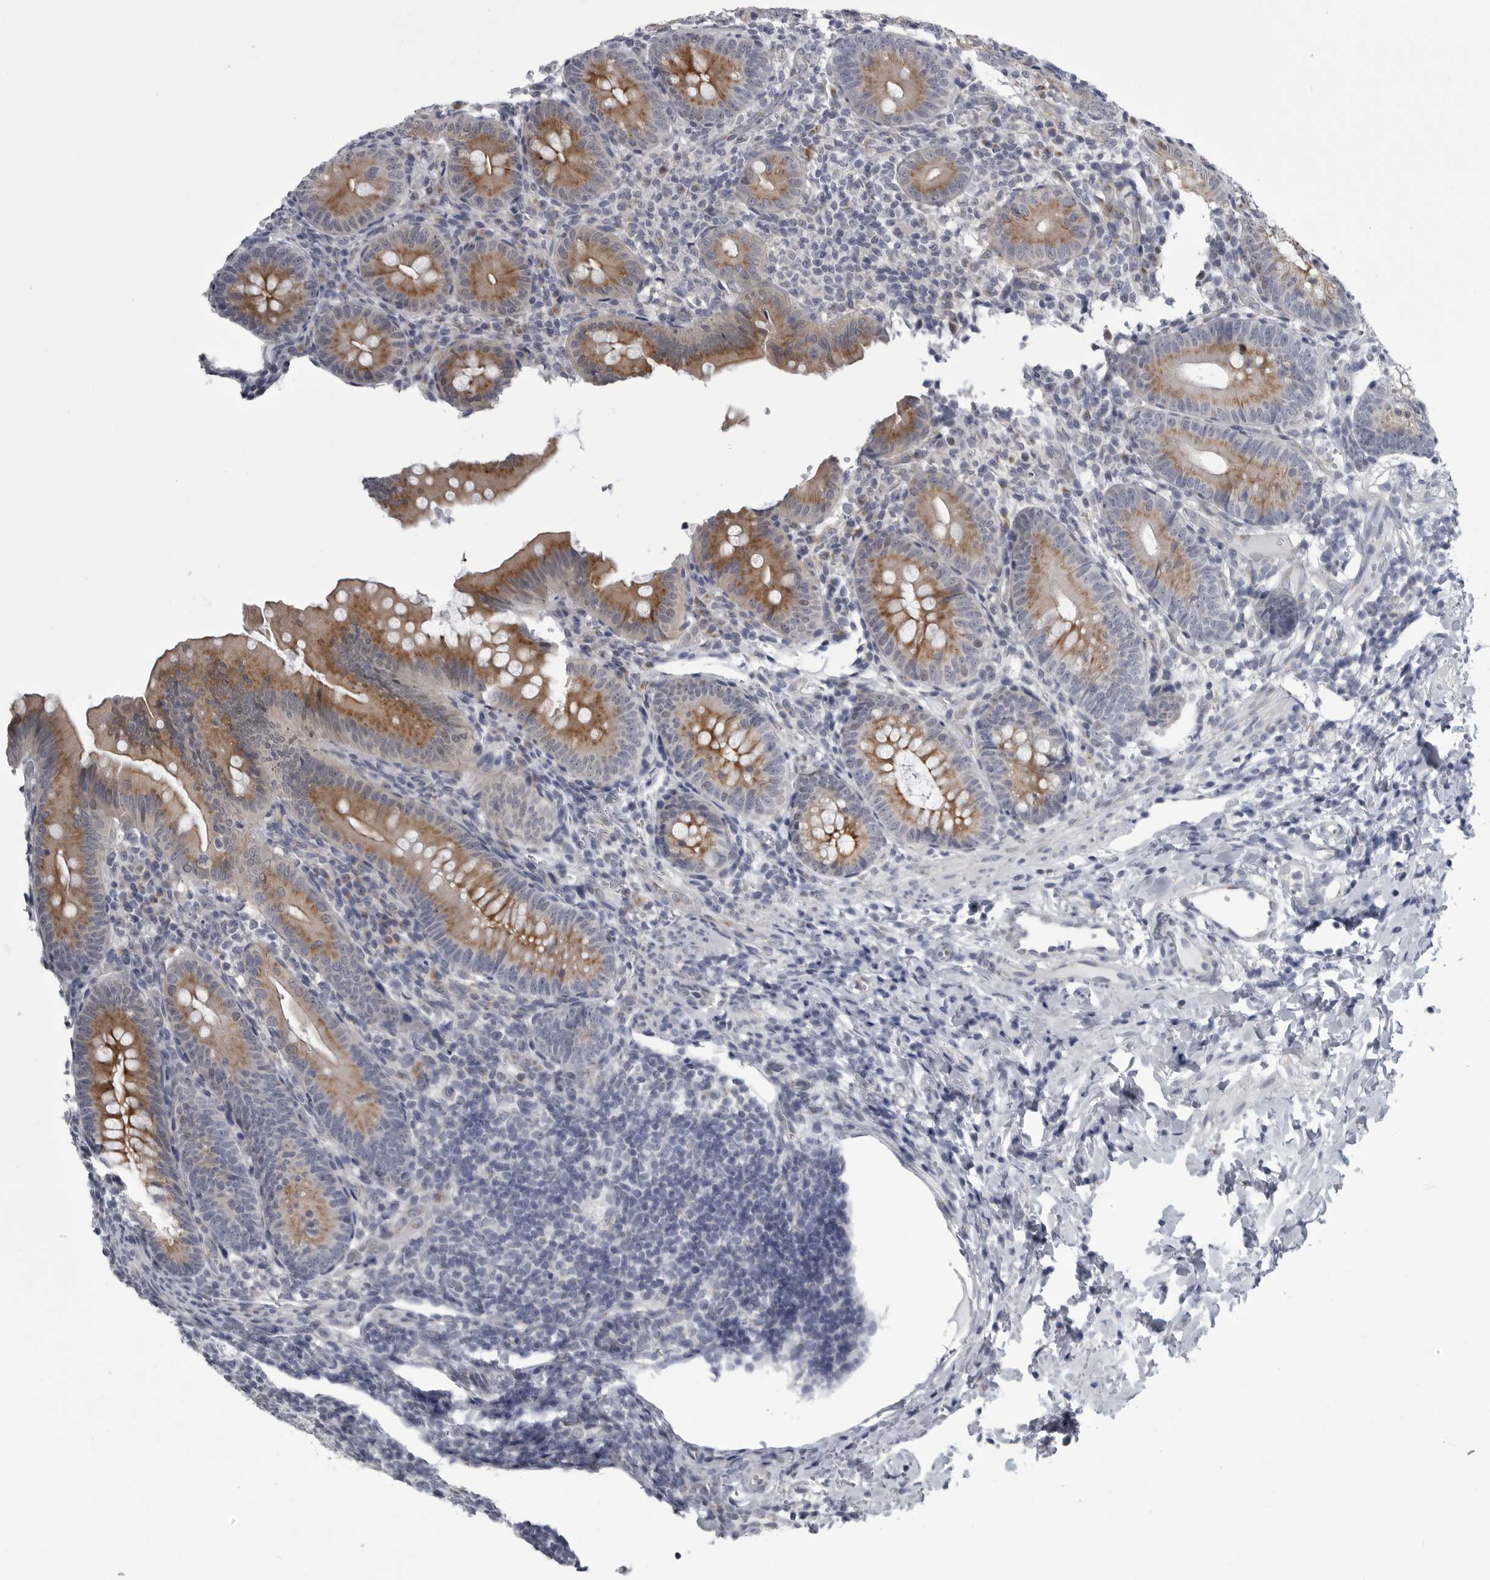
{"staining": {"intensity": "moderate", "quantity": ">75%", "location": "cytoplasmic/membranous"}, "tissue": "appendix", "cell_type": "Glandular cells", "image_type": "normal", "snomed": [{"axis": "morphology", "description": "Normal tissue, NOS"}, {"axis": "topography", "description": "Appendix"}], "caption": "DAB immunohistochemical staining of unremarkable human appendix displays moderate cytoplasmic/membranous protein positivity in approximately >75% of glandular cells. Nuclei are stained in blue.", "gene": "MYOC", "patient": {"sex": "male", "age": 1}}